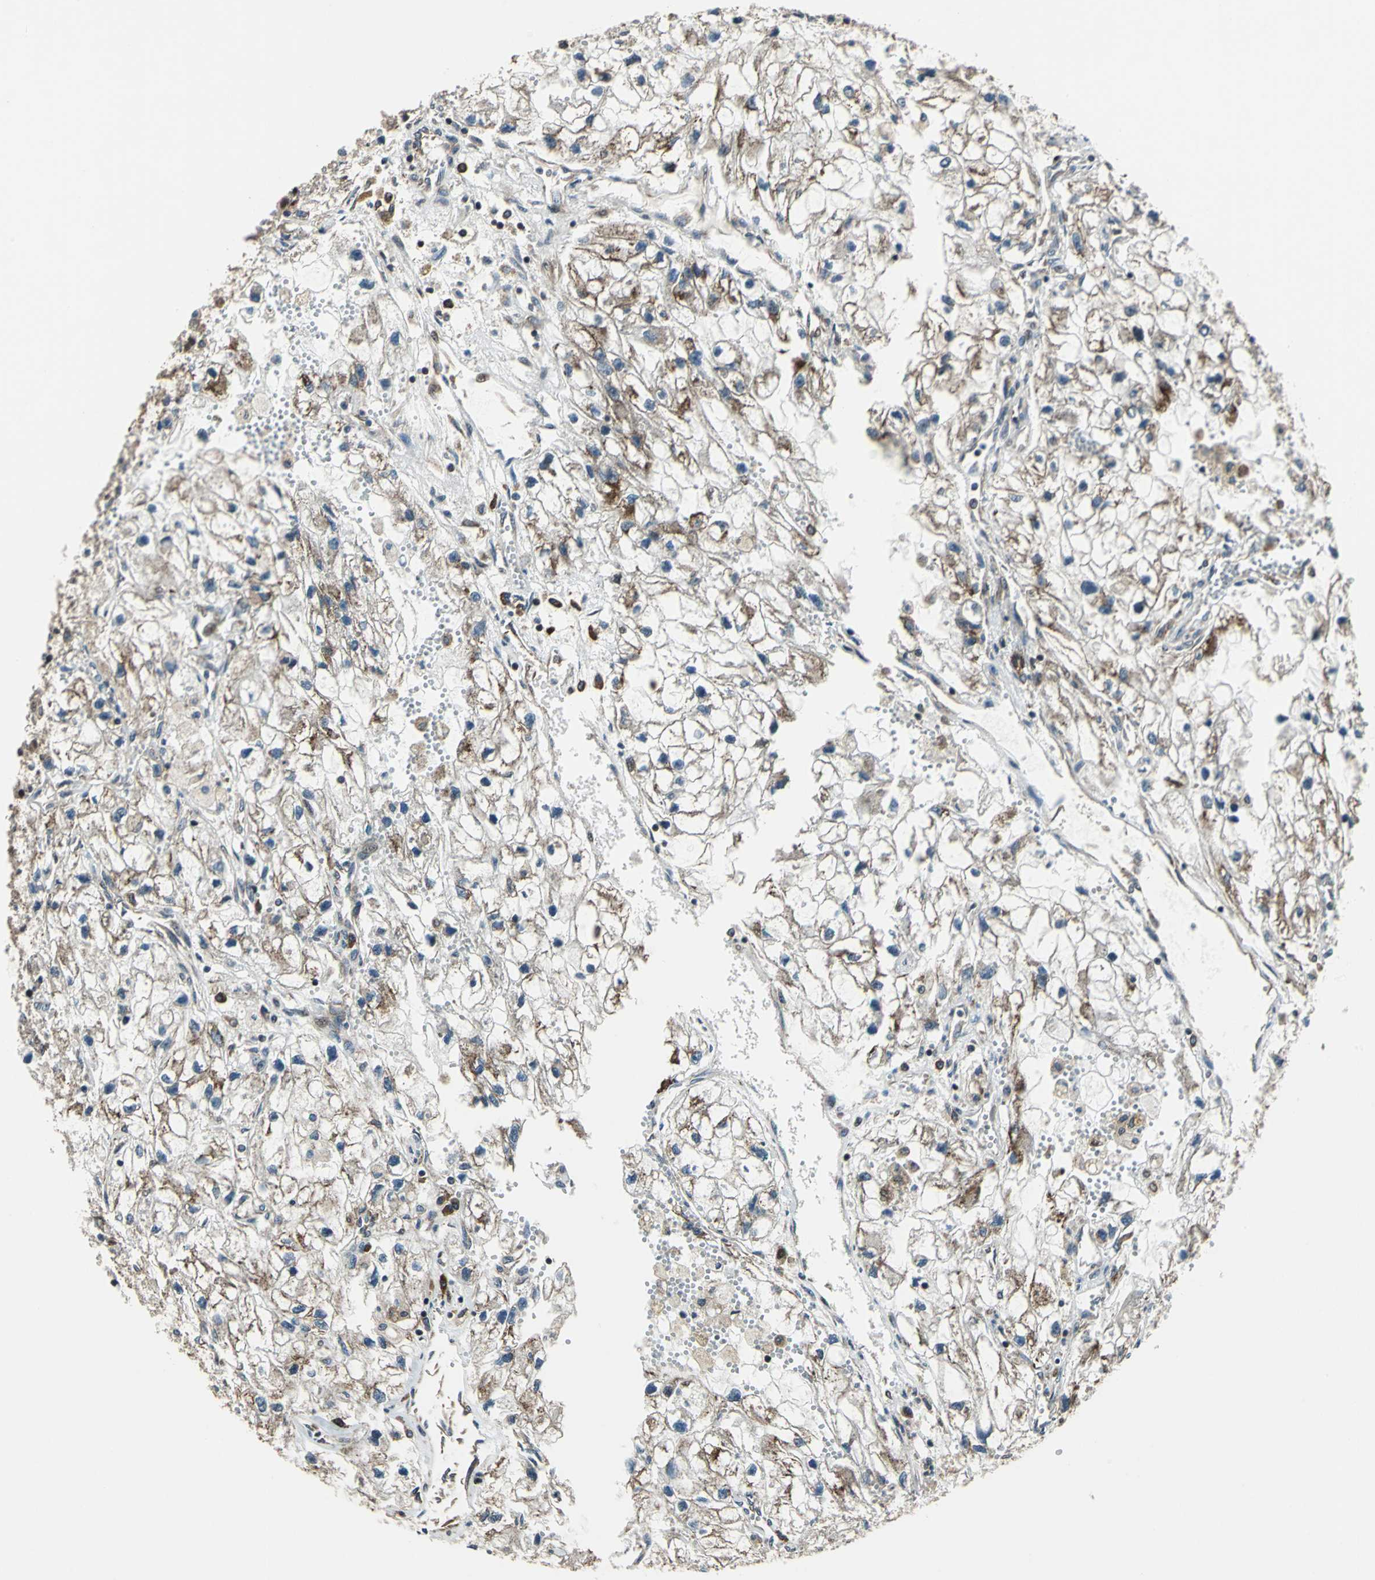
{"staining": {"intensity": "moderate", "quantity": "25%-75%", "location": "cytoplasmic/membranous"}, "tissue": "renal cancer", "cell_type": "Tumor cells", "image_type": "cancer", "snomed": [{"axis": "morphology", "description": "Adenocarcinoma, NOS"}, {"axis": "topography", "description": "Kidney"}], "caption": "Brown immunohistochemical staining in human renal cancer exhibits moderate cytoplasmic/membranous positivity in approximately 25%-75% of tumor cells.", "gene": "AATF", "patient": {"sex": "female", "age": 70}}